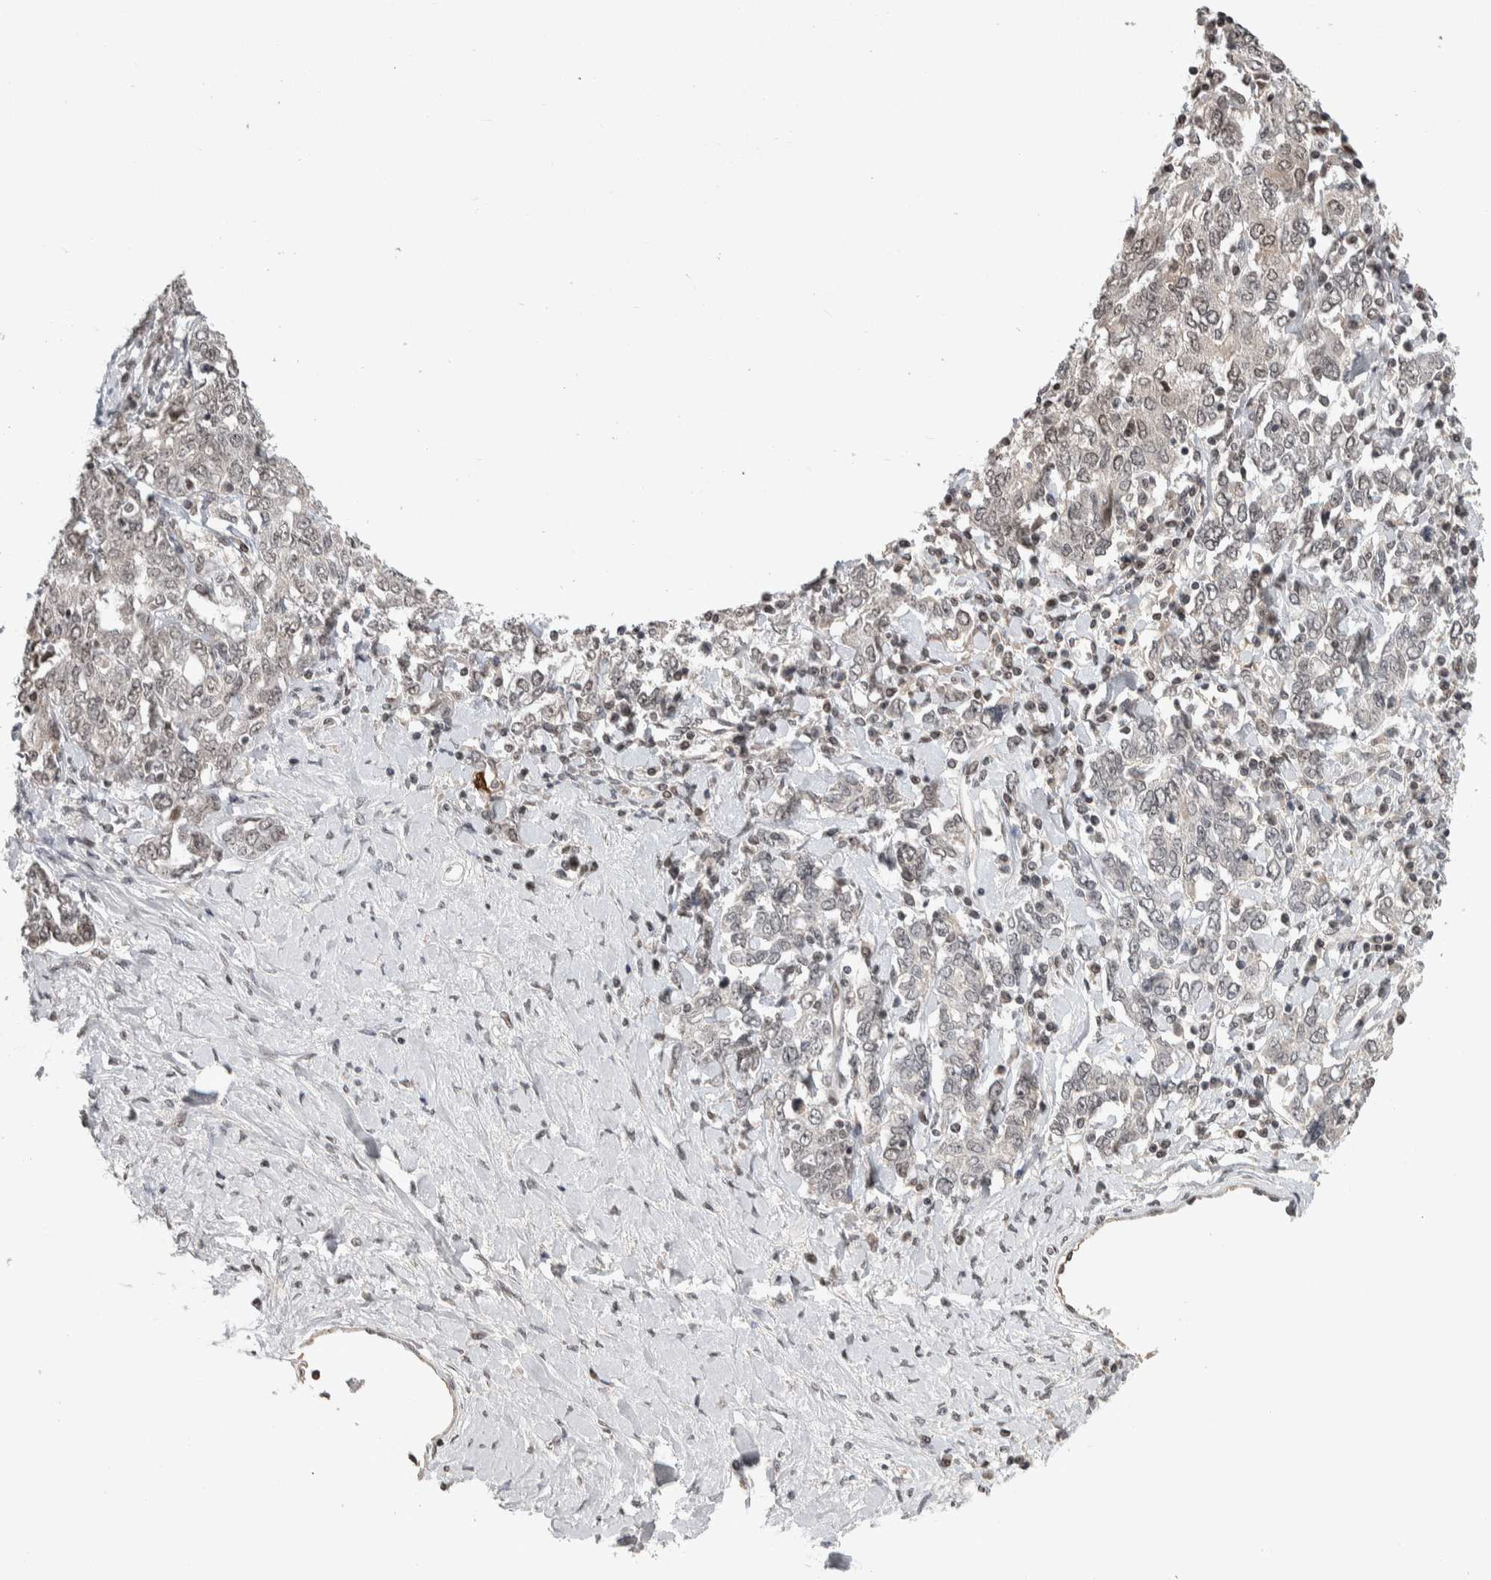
{"staining": {"intensity": "weak", "quantity": "<25%", "location": "cytoplasmic/membranous,nuclear"}, "tissue": "ovarian cancer", "cell_type": "Tumor cells", "image_type": "cancer", "snomed": [{"axis": "morphology", "description": "Carcinoma, endometroid"}, {"axis": "topography", "description": "Ovary"}], "caption": "Immunohistochemical staining of endometroid carcinoma (ovarian) reveals no significant staining in tumor cells.", "gene": "ZSCAN21", "patient": {"sex": "female", "age": 62}}